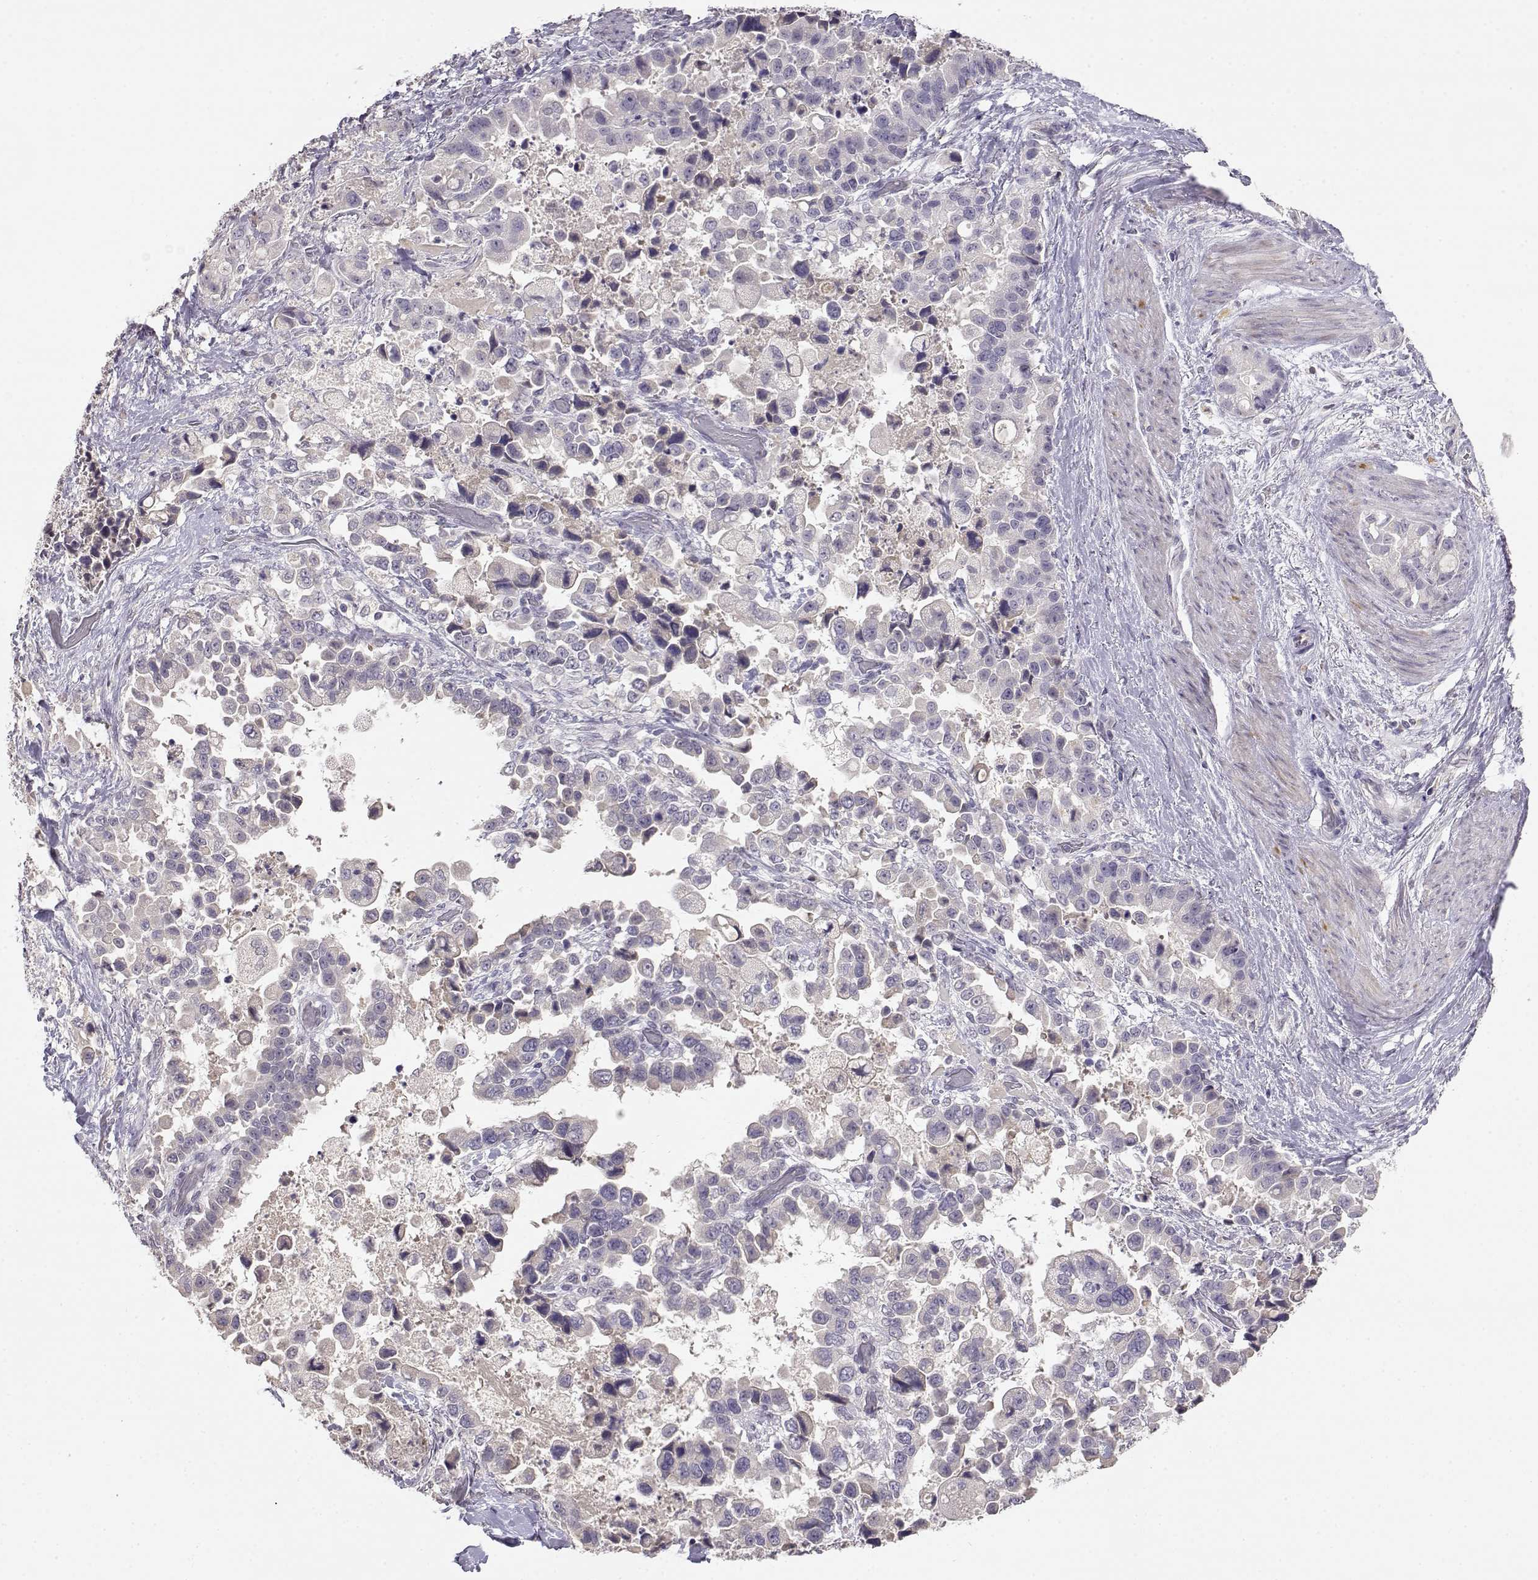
{"staining": {"intensity": "negative", "quantity": "none", "location": "none"}, "tissue": "stomach cancer", "cell_type": "Tumor cells", "image_type": "cancer", "snomed": [{"axis": "morphology", "description": "Adenocarcinoma, NOS"}, {"axis": "topography", "description": "Stomach"}], "caption": "Immunohistochemistry (IHC) image of neoplastic tissue: human stomach adenocarcinoma stained with DAB shows no significant protein staining in tumor cells.", "gene": "TACR1", "patient": {"sex": "male", "age": 59}}